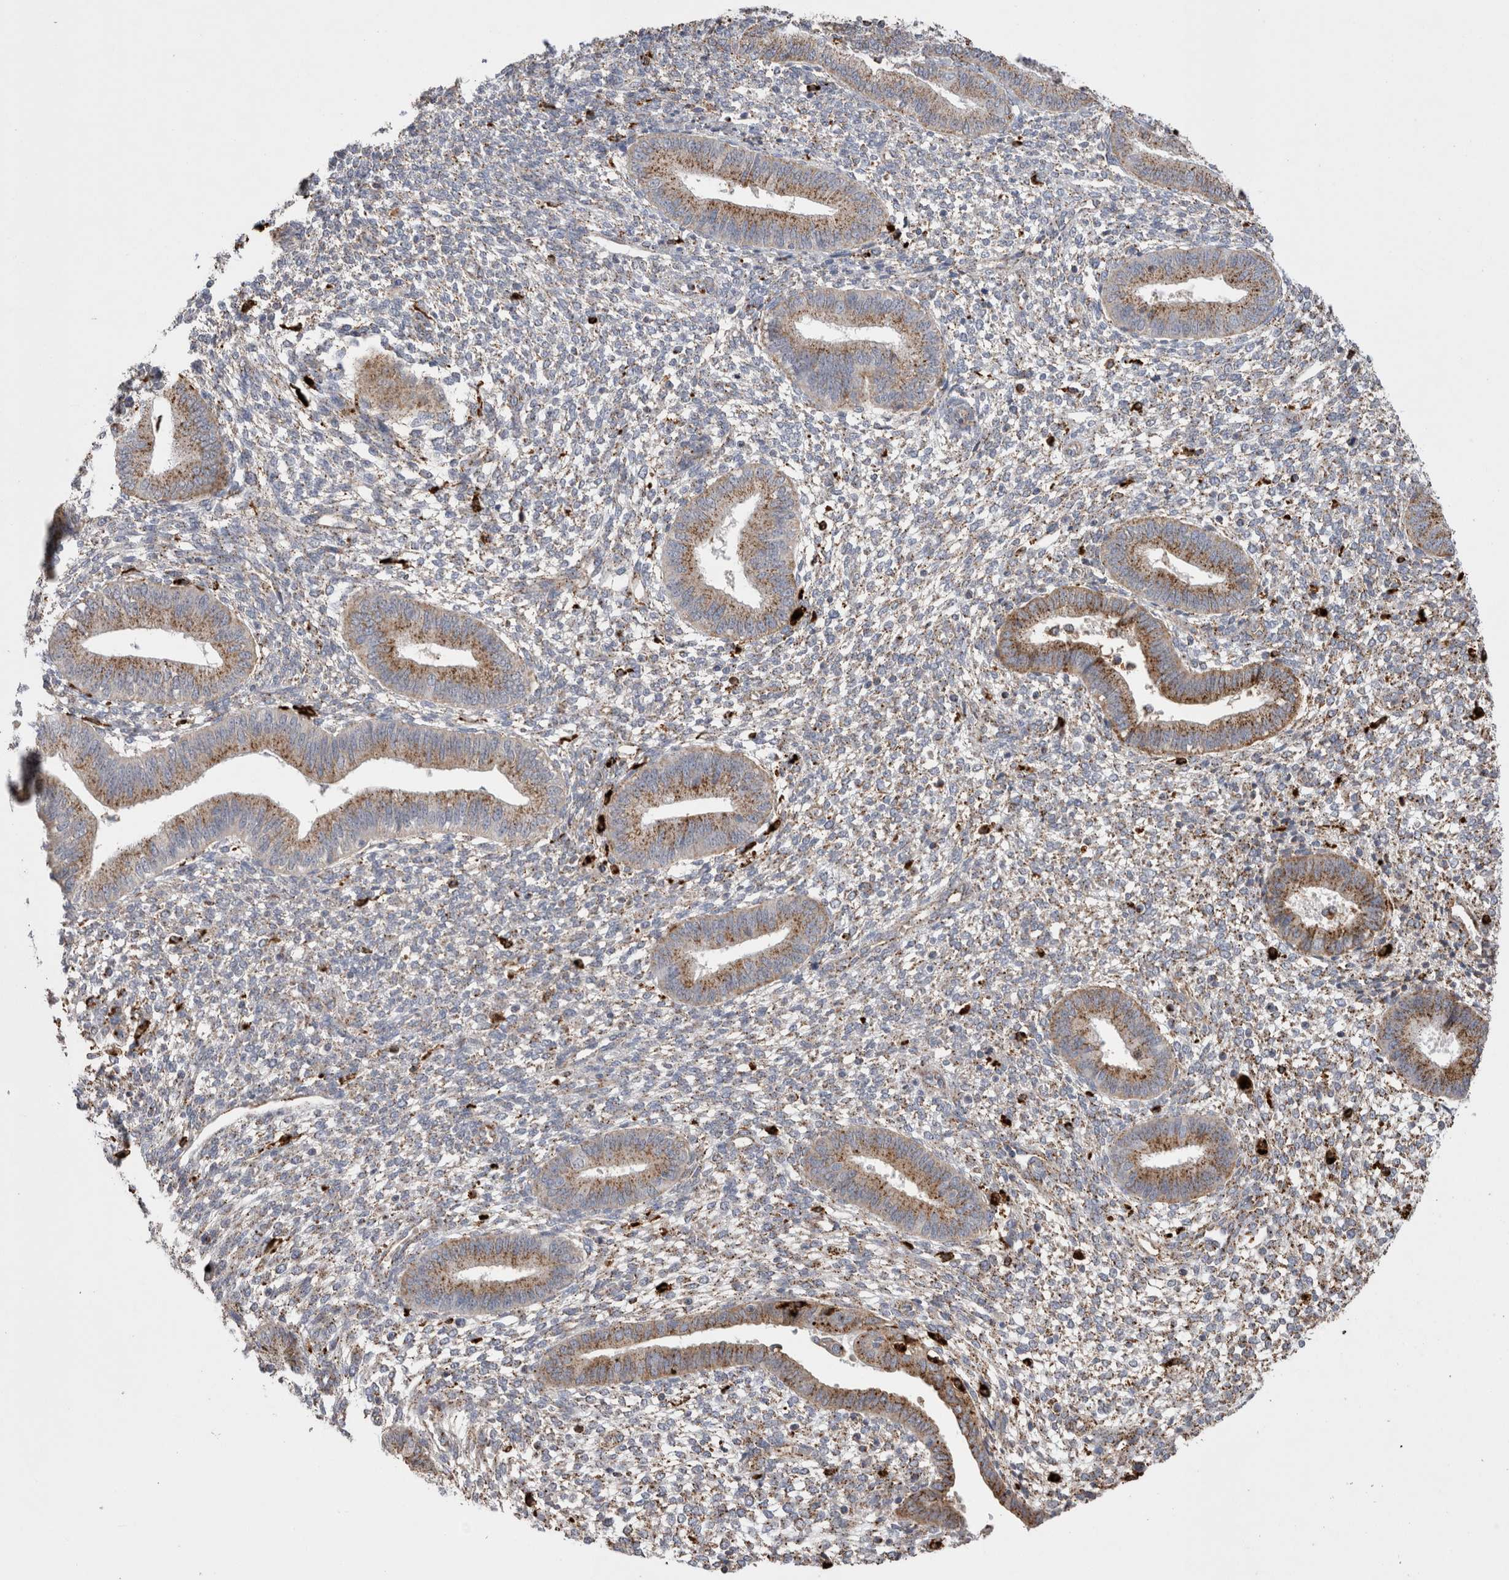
{"staining": {"intensity": "moderate", "quantity": "25%-75%", "location": "cytoplasmic/membranous"}, "tissue": "endometrium", "cell_type": "Cells in endometrial stroma", "image_type": "normal", "snomed": [{"axis": "morphology", "description": "Normal tissue, NOS"}, {"axis": "topography", "description": "Endometrium"}], "caption": "Immunohistochemistry (IHC) image of normal endometrium: endometrium stained using IHC shows medium levels of moderate protein expression localized specifically in the cytoplasmic/membranous of cells in endometrial stroma, appearing as a cytoplasmic/membranous brown color.", "gene": "CTSA", "patient": {"sex": "female", "age": 46}}